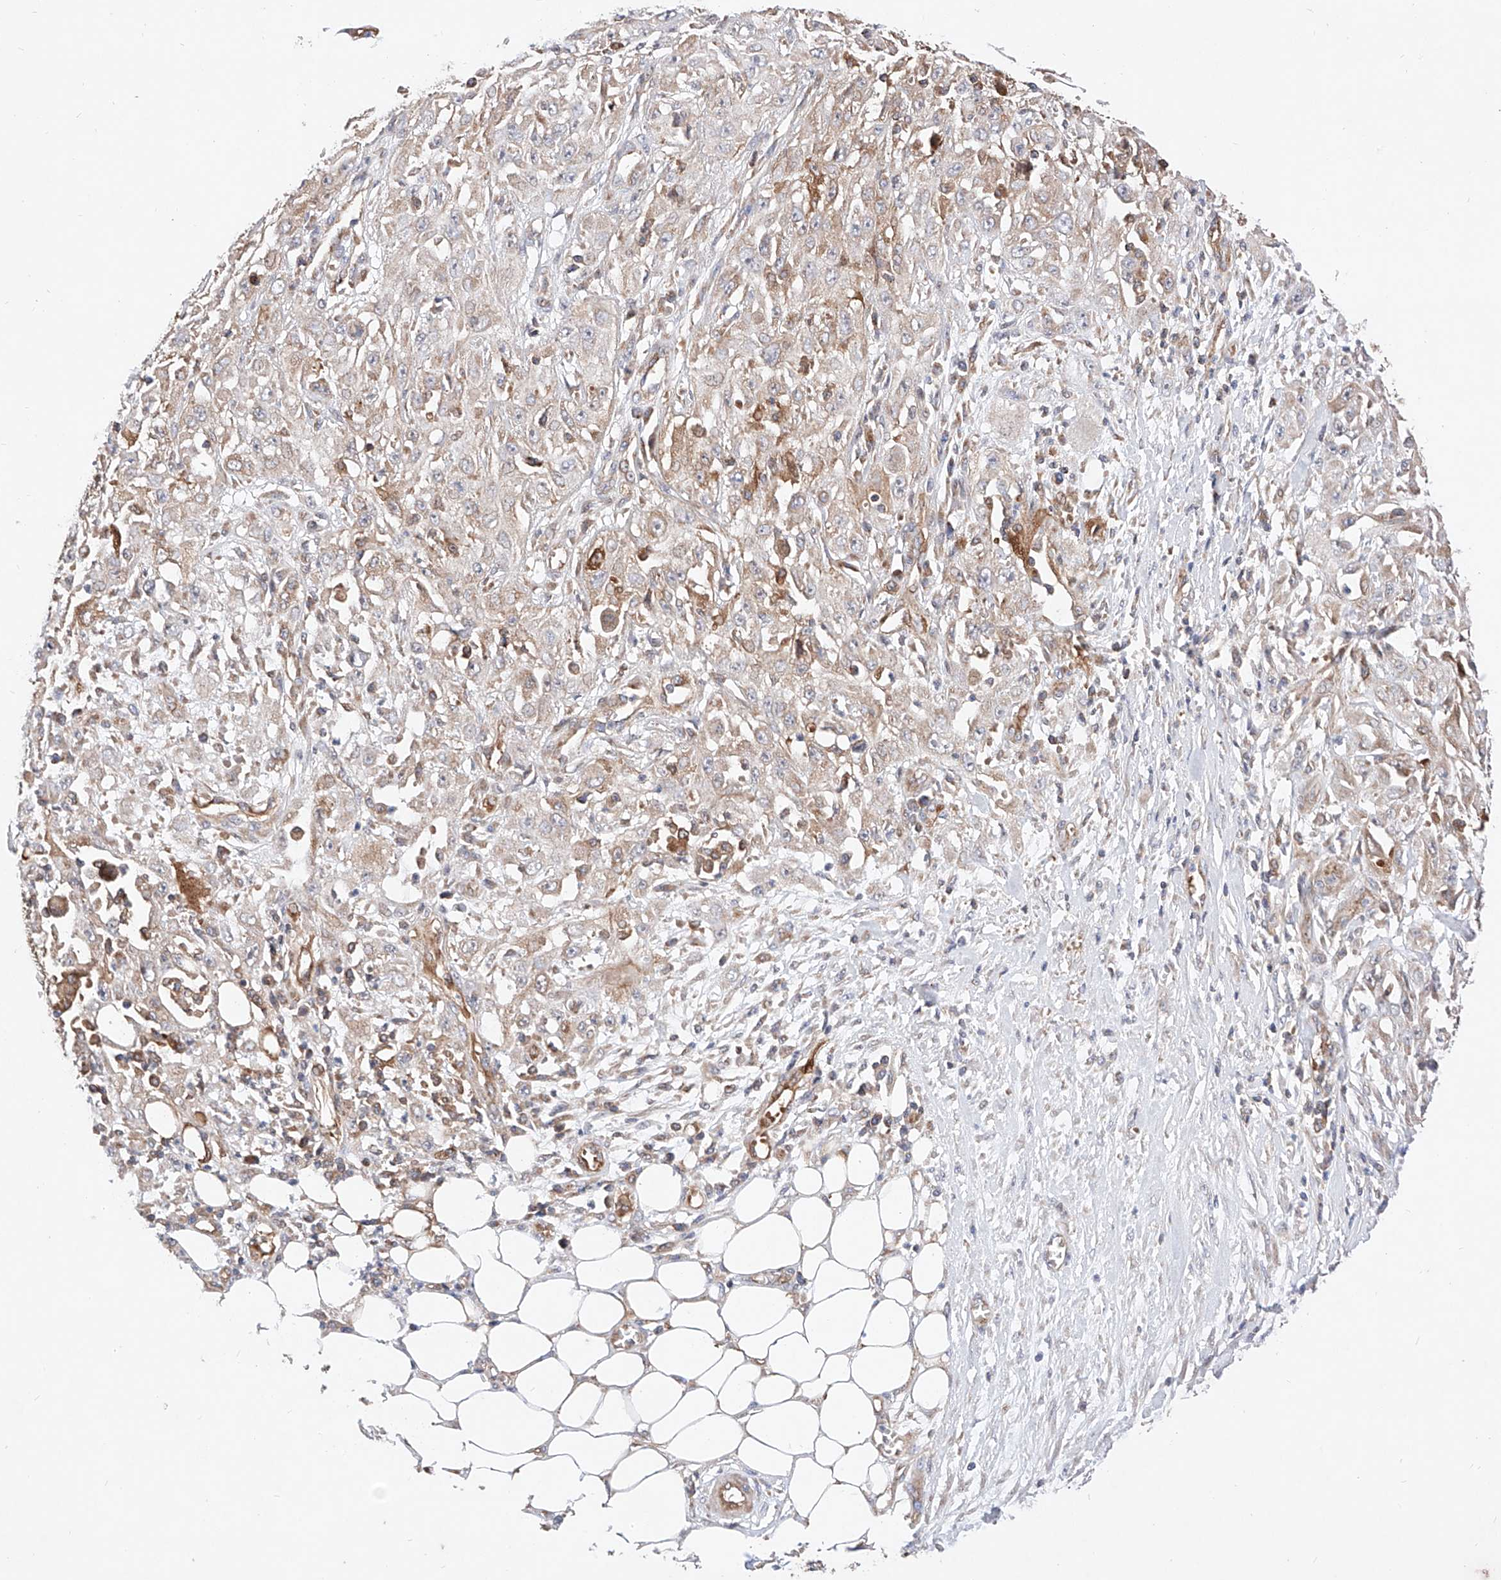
{"staining": {"intensity": "weak", "quantity": "25%-75%", "location": "cytoplasmic/membranous"}, "tissue": "skin cancer", "cell_type": "Tumor cells", "image_type": "cancer", "snomed": [{"axis": "morphology", "description": "Squamous cell carcinoma, NOS"}, {"axis": "morphology", "description": "Squamous cell carcinoma, metastatic, NOS"}, {"axis": "topography", "description": "Skin"}, {"axis": "topography", "description": "Lymph node"}], "caption": "Weak cytoplasmic/membranous protein staining is seen in about 25%-75% of tumor cells in squamous cell carcinoma (skin).", "gene": "NR1D1", "patient": {"sex": "male", "age": 75}}